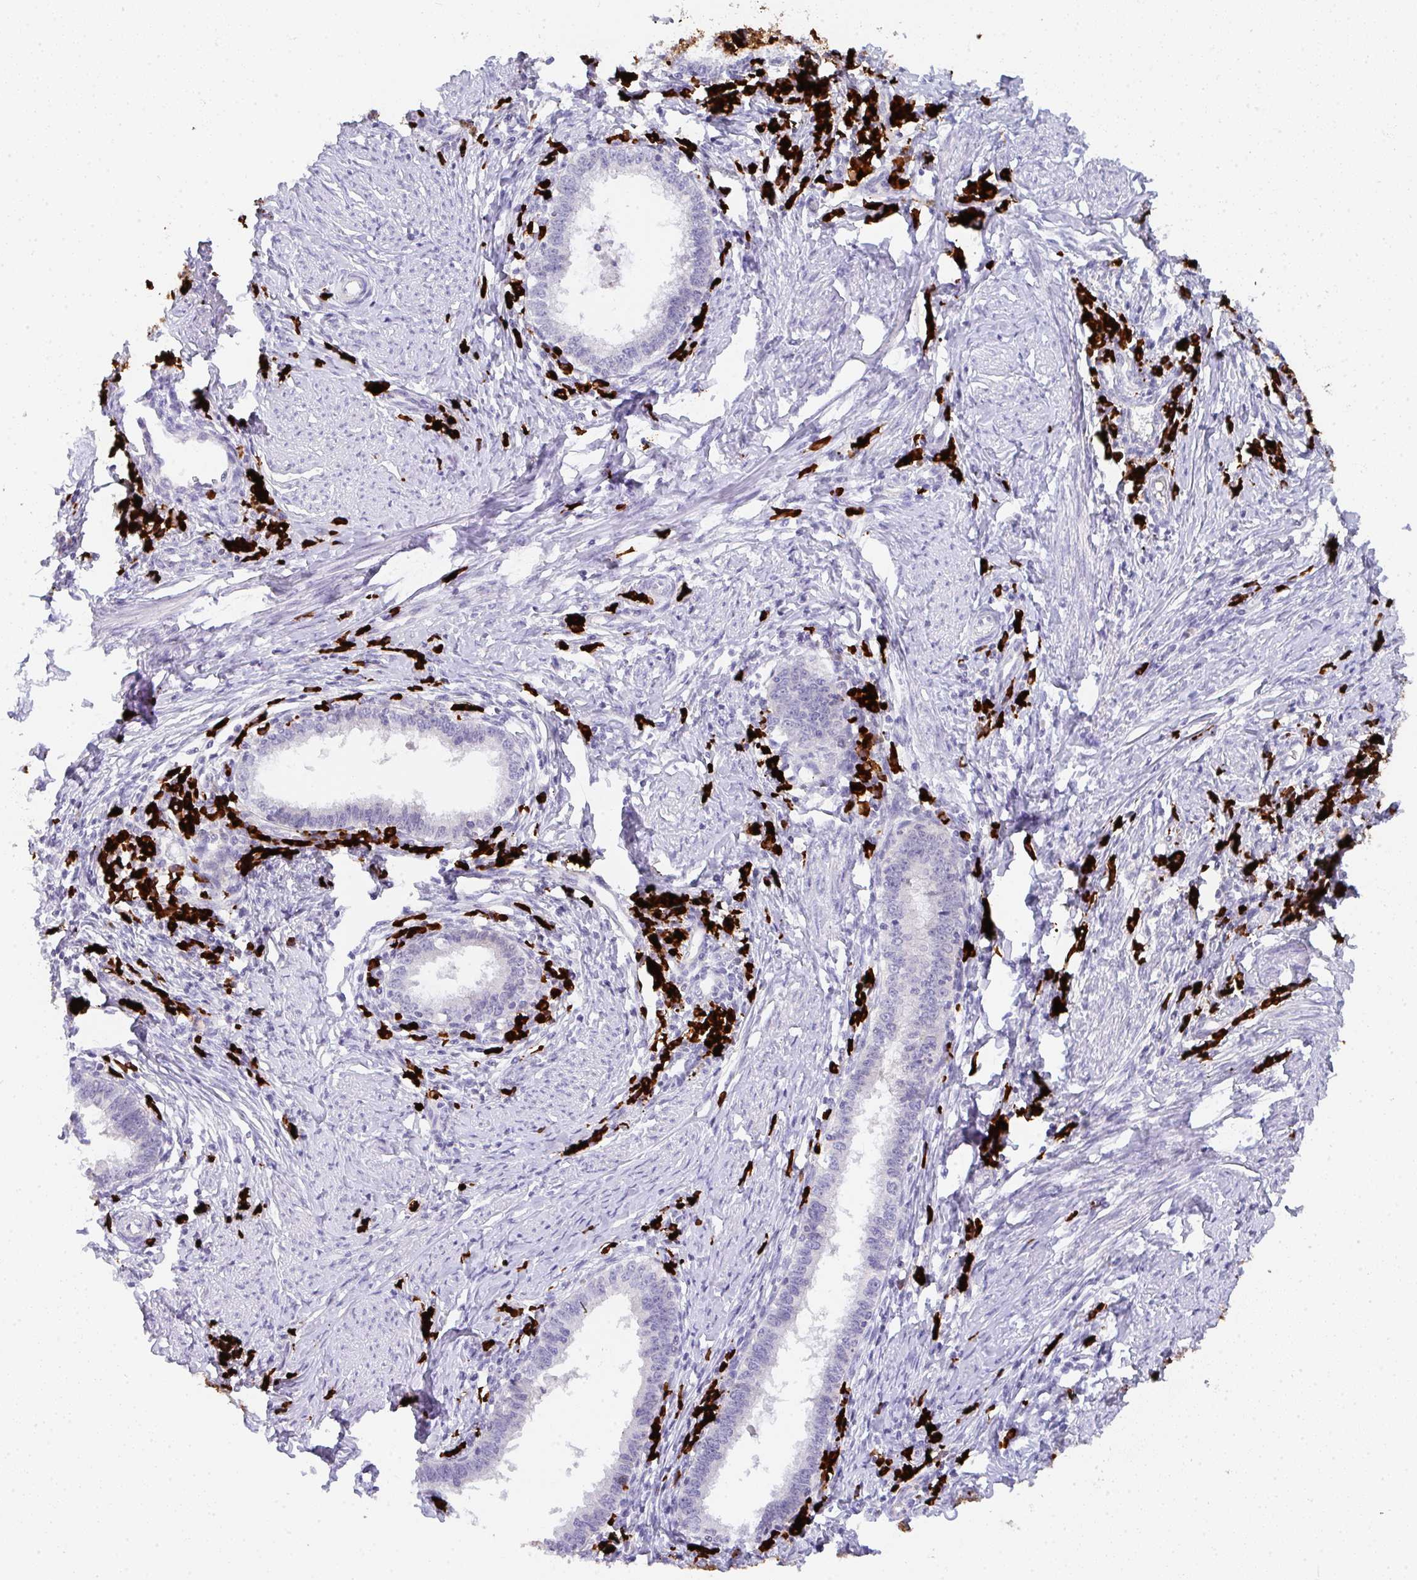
{"staining": {"intensity": "negative", "quantity": "none", "location": "none"}, "tissue": "cervical cancer", "cell_type": "Tumor cells", "image_type": "cancer", "snomed": [{"axis": "morphology", "description": "Adenocarcinoma, NOS"}, {"axis": "topography", "description": "Cervix"}], "caption": "A micrograph of human cervical cancer (adenocarcinoma) is negative for staining in tumor cells.", "gene": "CACNA1S", "patient": {"sex": "female", "age": 36}}